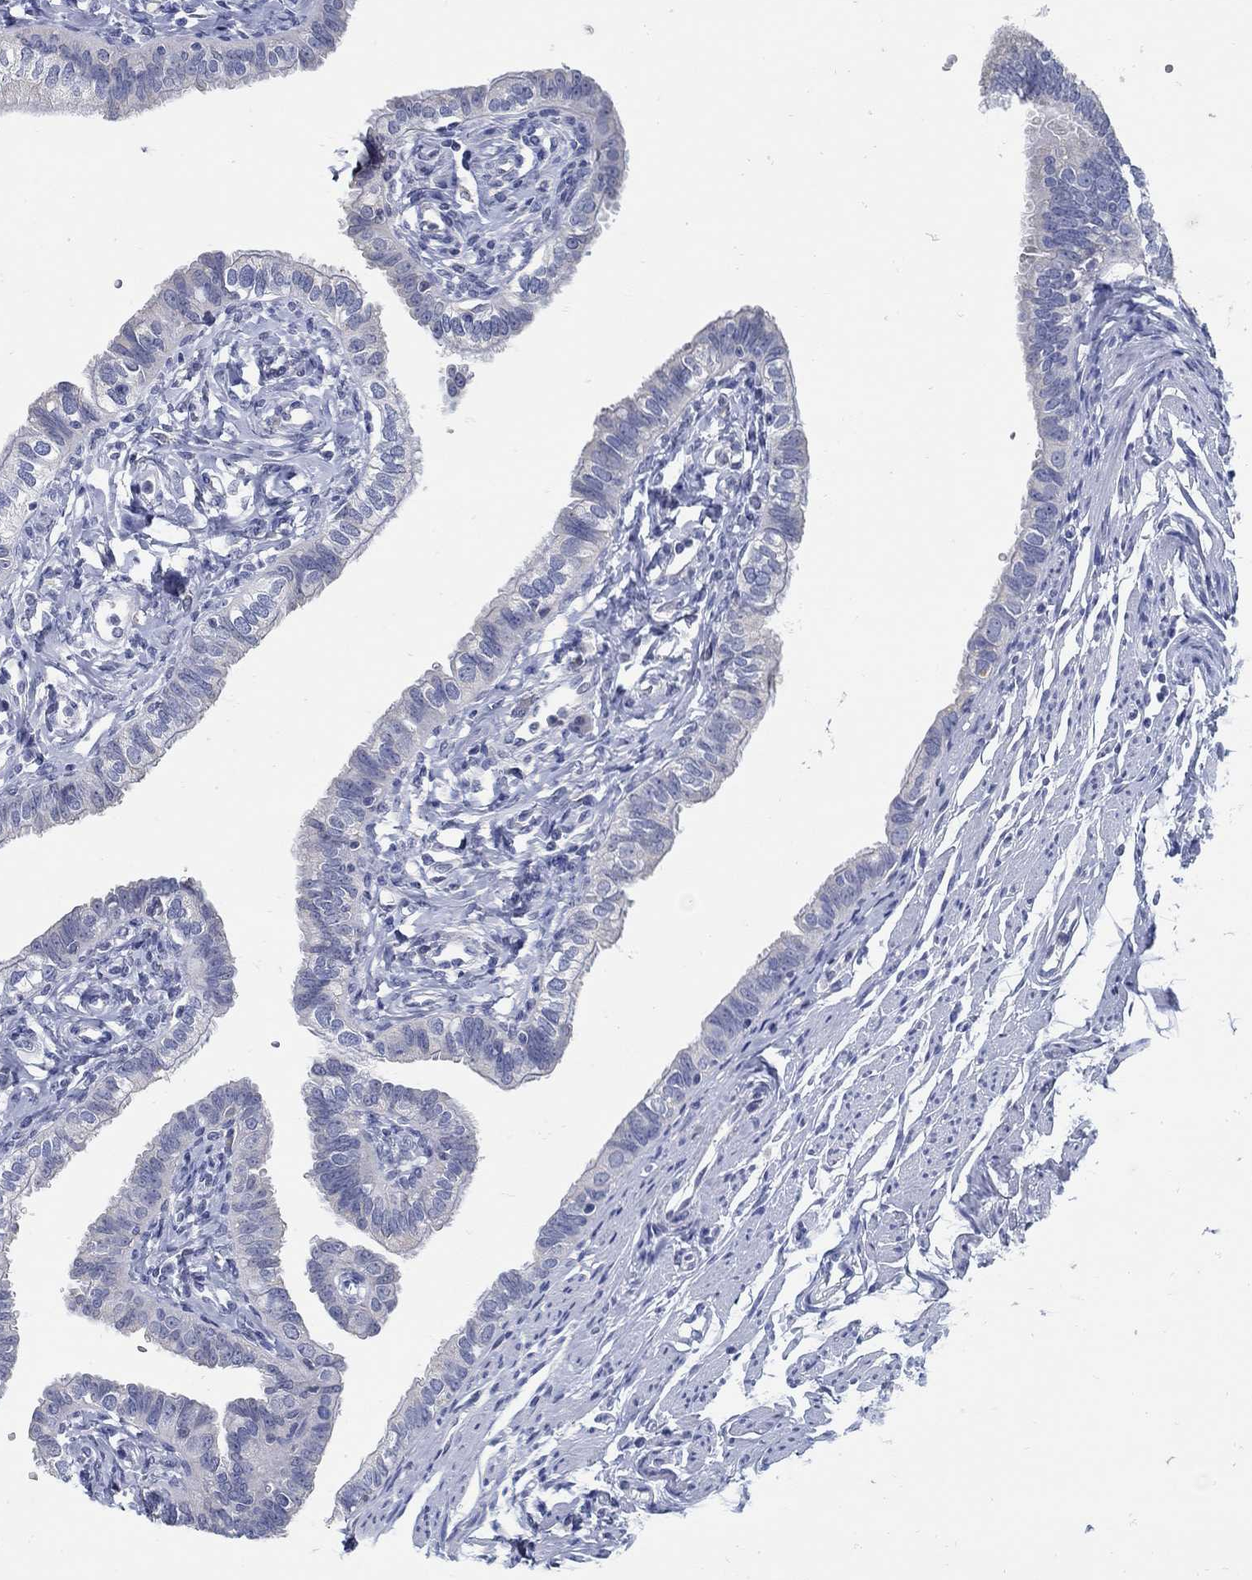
{"staining": {"intensity": "negative", "quantity": "none", "location": "none"}, "tissue": "fallopian tube", "cell_type": "Glandular cells", "image_type": "normal", "snomed": [{"axis": "morphology", "description": "Normal tissue, NOS"}, {"axis": "topography", "description": "Fallopian tube"}], "caption": "Immunohistochemistry of normal fallopian tube reveals no positivity in glandular cells. Nuclei are stained in blue.", "gene": "ZFAND4", "patient": {"sex": "female", "age": 54}}